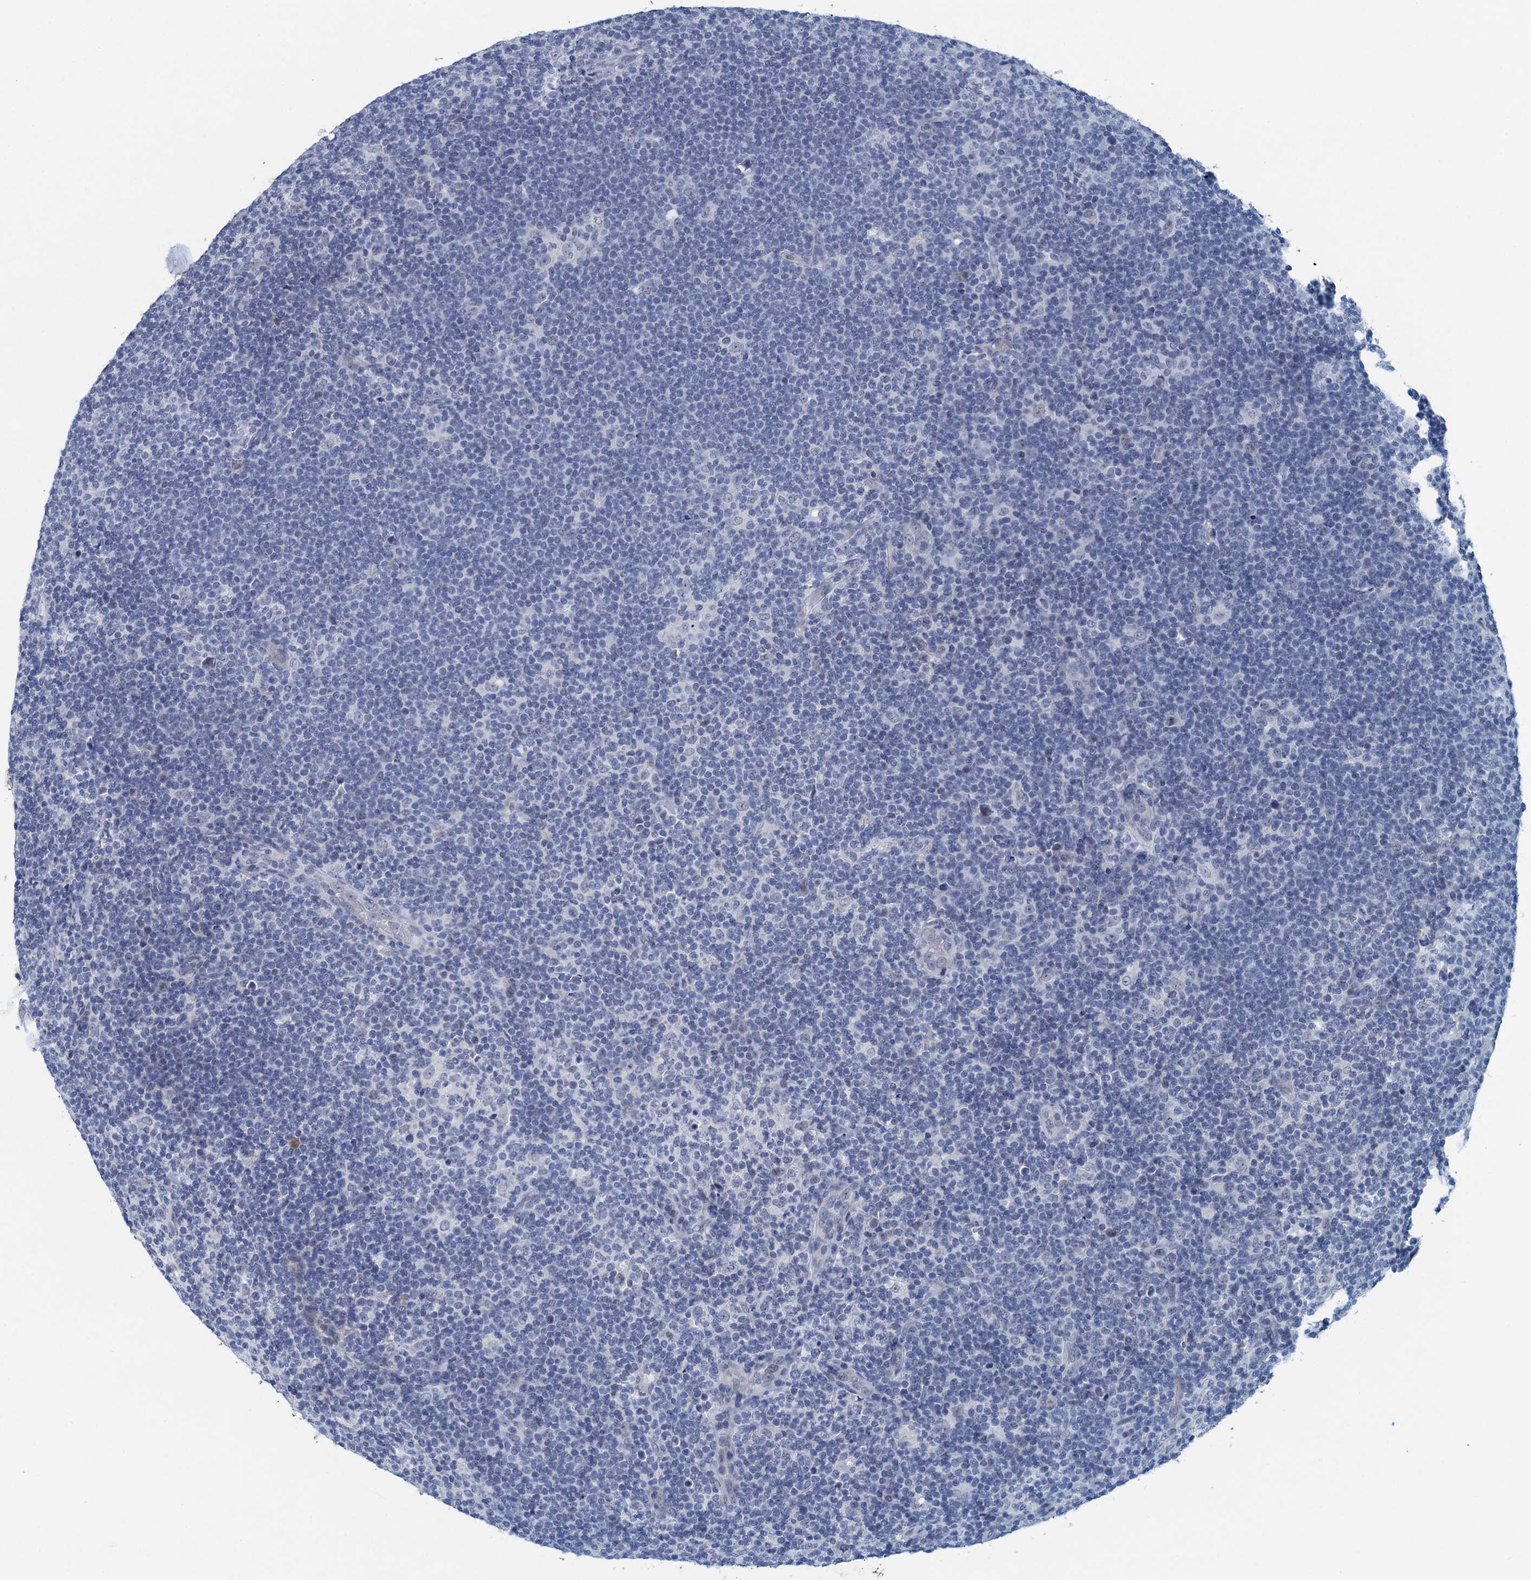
{"staining": {"intensity": "negative", "quantity": "none", "location": "none"}, "tissue": "lymphoma", "cell_type": "Tumor cells", "image_type": "cancer", "snomed": [{"axis": "morphology", "description": "Hodgkin's disease, NOS"}, {"axis": "topography", "description": "Lymph node"}], "caption": "Lymphoma was stained to show a protein in brown. There is no significant expression in tumor cells.", "gene": "ENSG00000131152", "patient": {"sex": "female", "age": 57}}